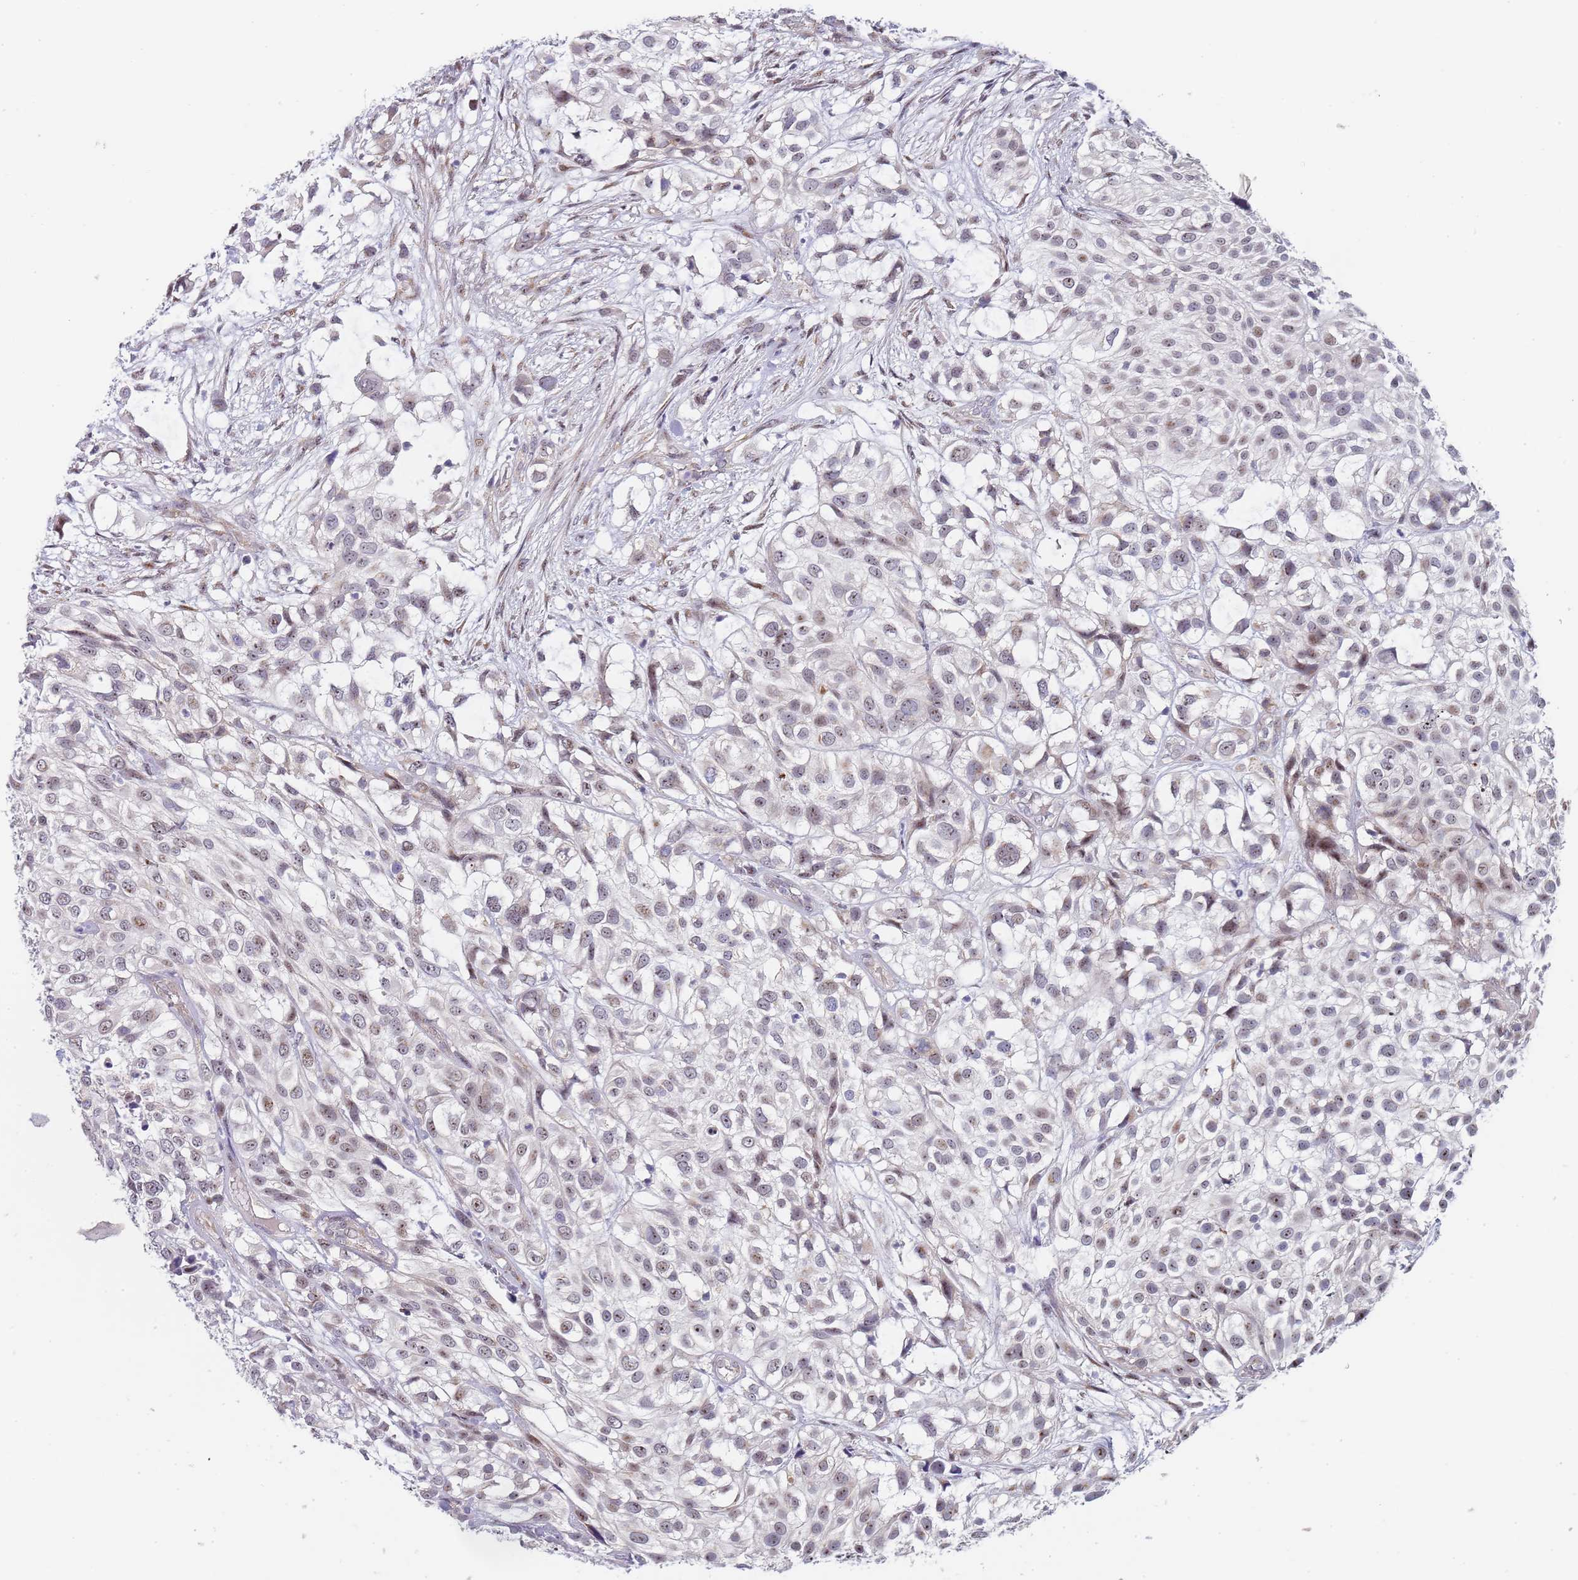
{"staining": {"intensity": "weak", "quantity": "<25%", "location": "nuclear"}, "tissue": "urothelial cancer", "cell_type": "Tumor cells", "image_type": "cancer", "snomed": [{"axis": "morphology", "description": "Urothelial carcinoma, High grade"}, {"axis": "topography", "description": "Urinary bladder"}], "caption": "A photomicrograph of human urothelial cancer is negative for staining in tumor cells.", "gene": "PLCL2", "patient": {"sex": "male", "age": 56}}